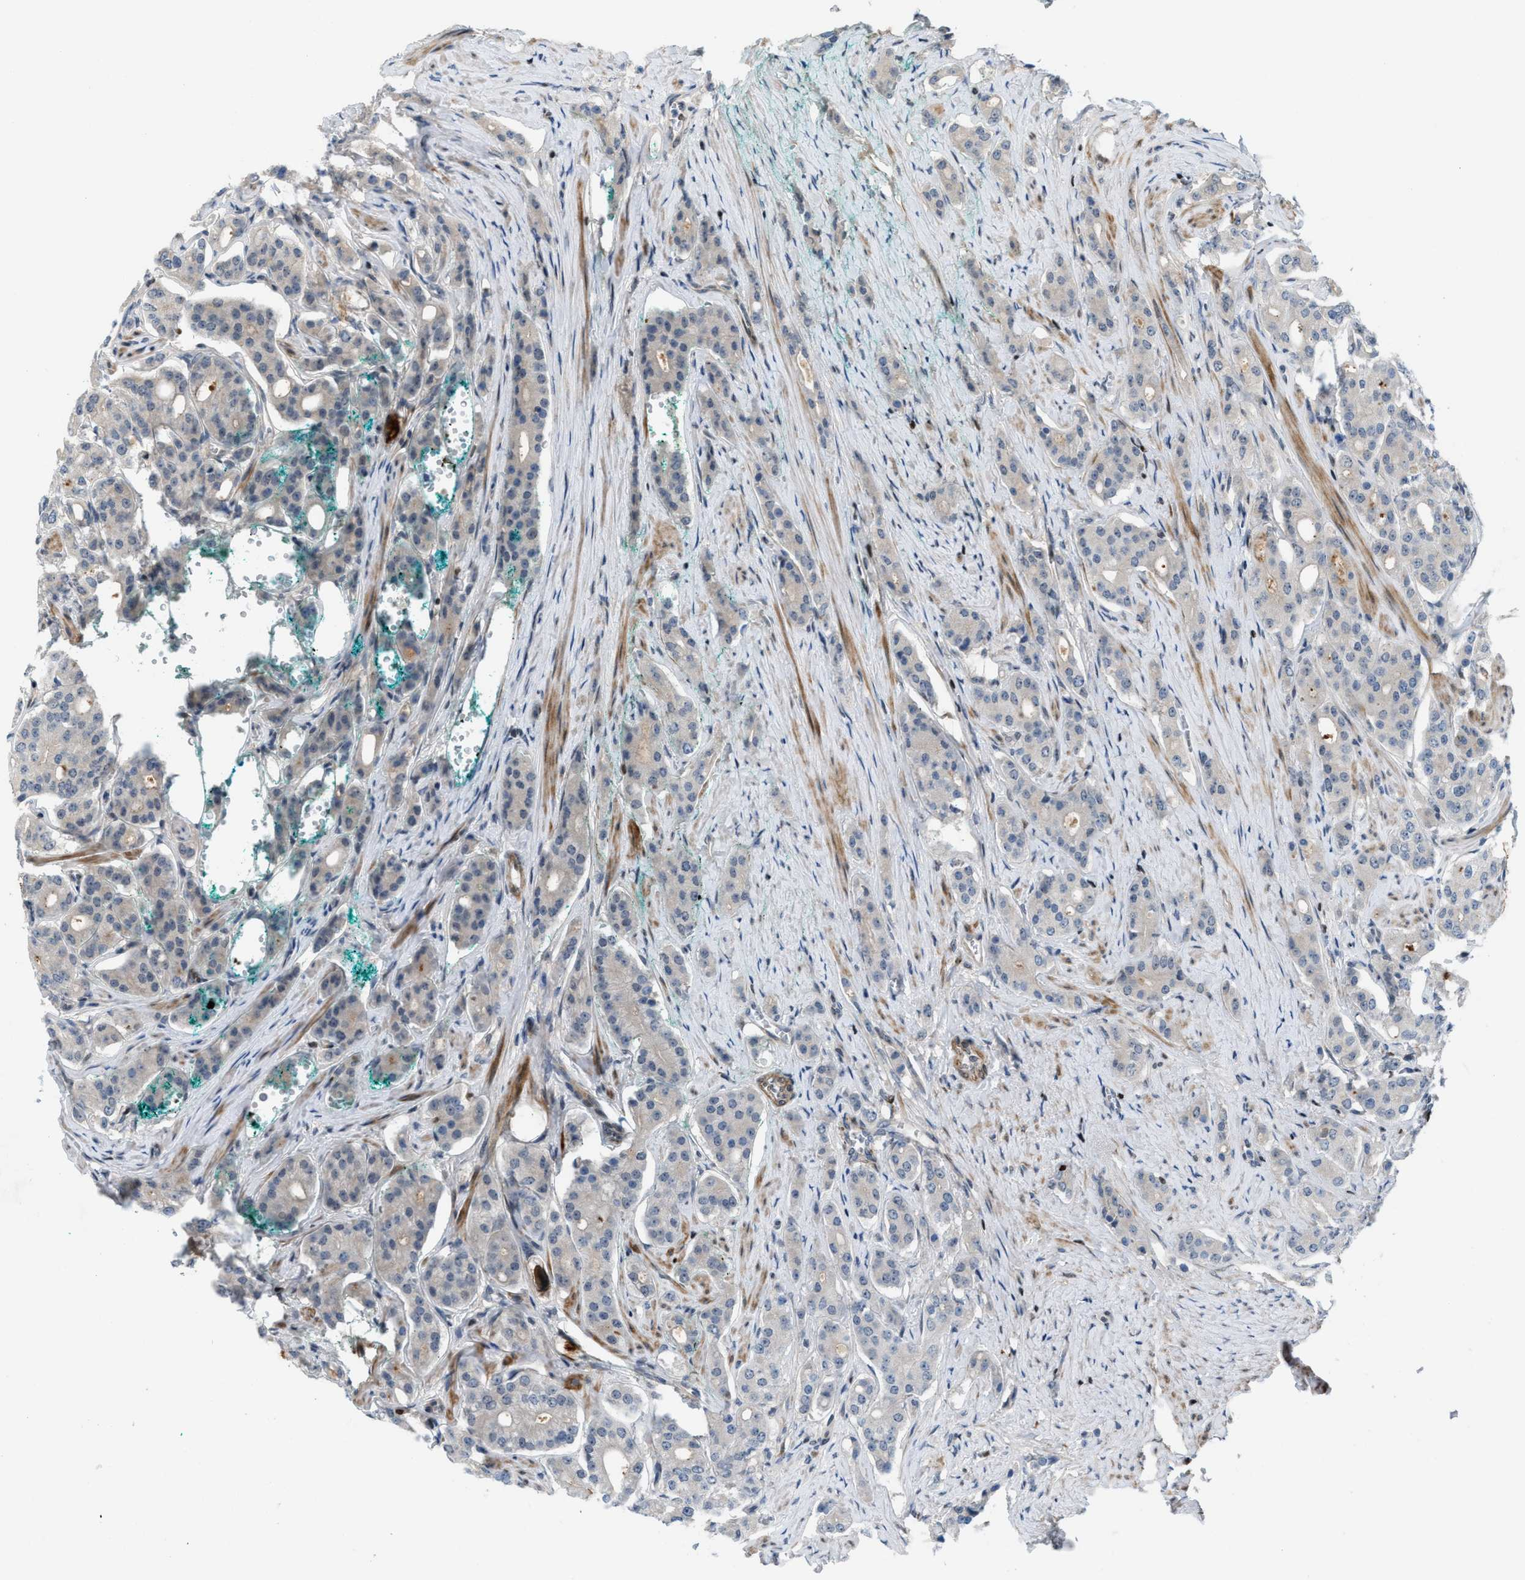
{"staining": {"intensity": "negative", "quantity": "none", "location": "none"}, "tissue": "prostate cancer", "cell_type": "Tumor cells", "image_type": "cancer", "snomed": [{"axis": "morphology", "description": "Adenocarcinoma, High grade"}, {"axis": "topography", "description": "Prostate"}], "caption": "This is an IHC micrograph of human prostate cancer. There is no staining in tumor cells.", "gene": "ZNF276", "patient": {"sex": "male", "age": 71}}